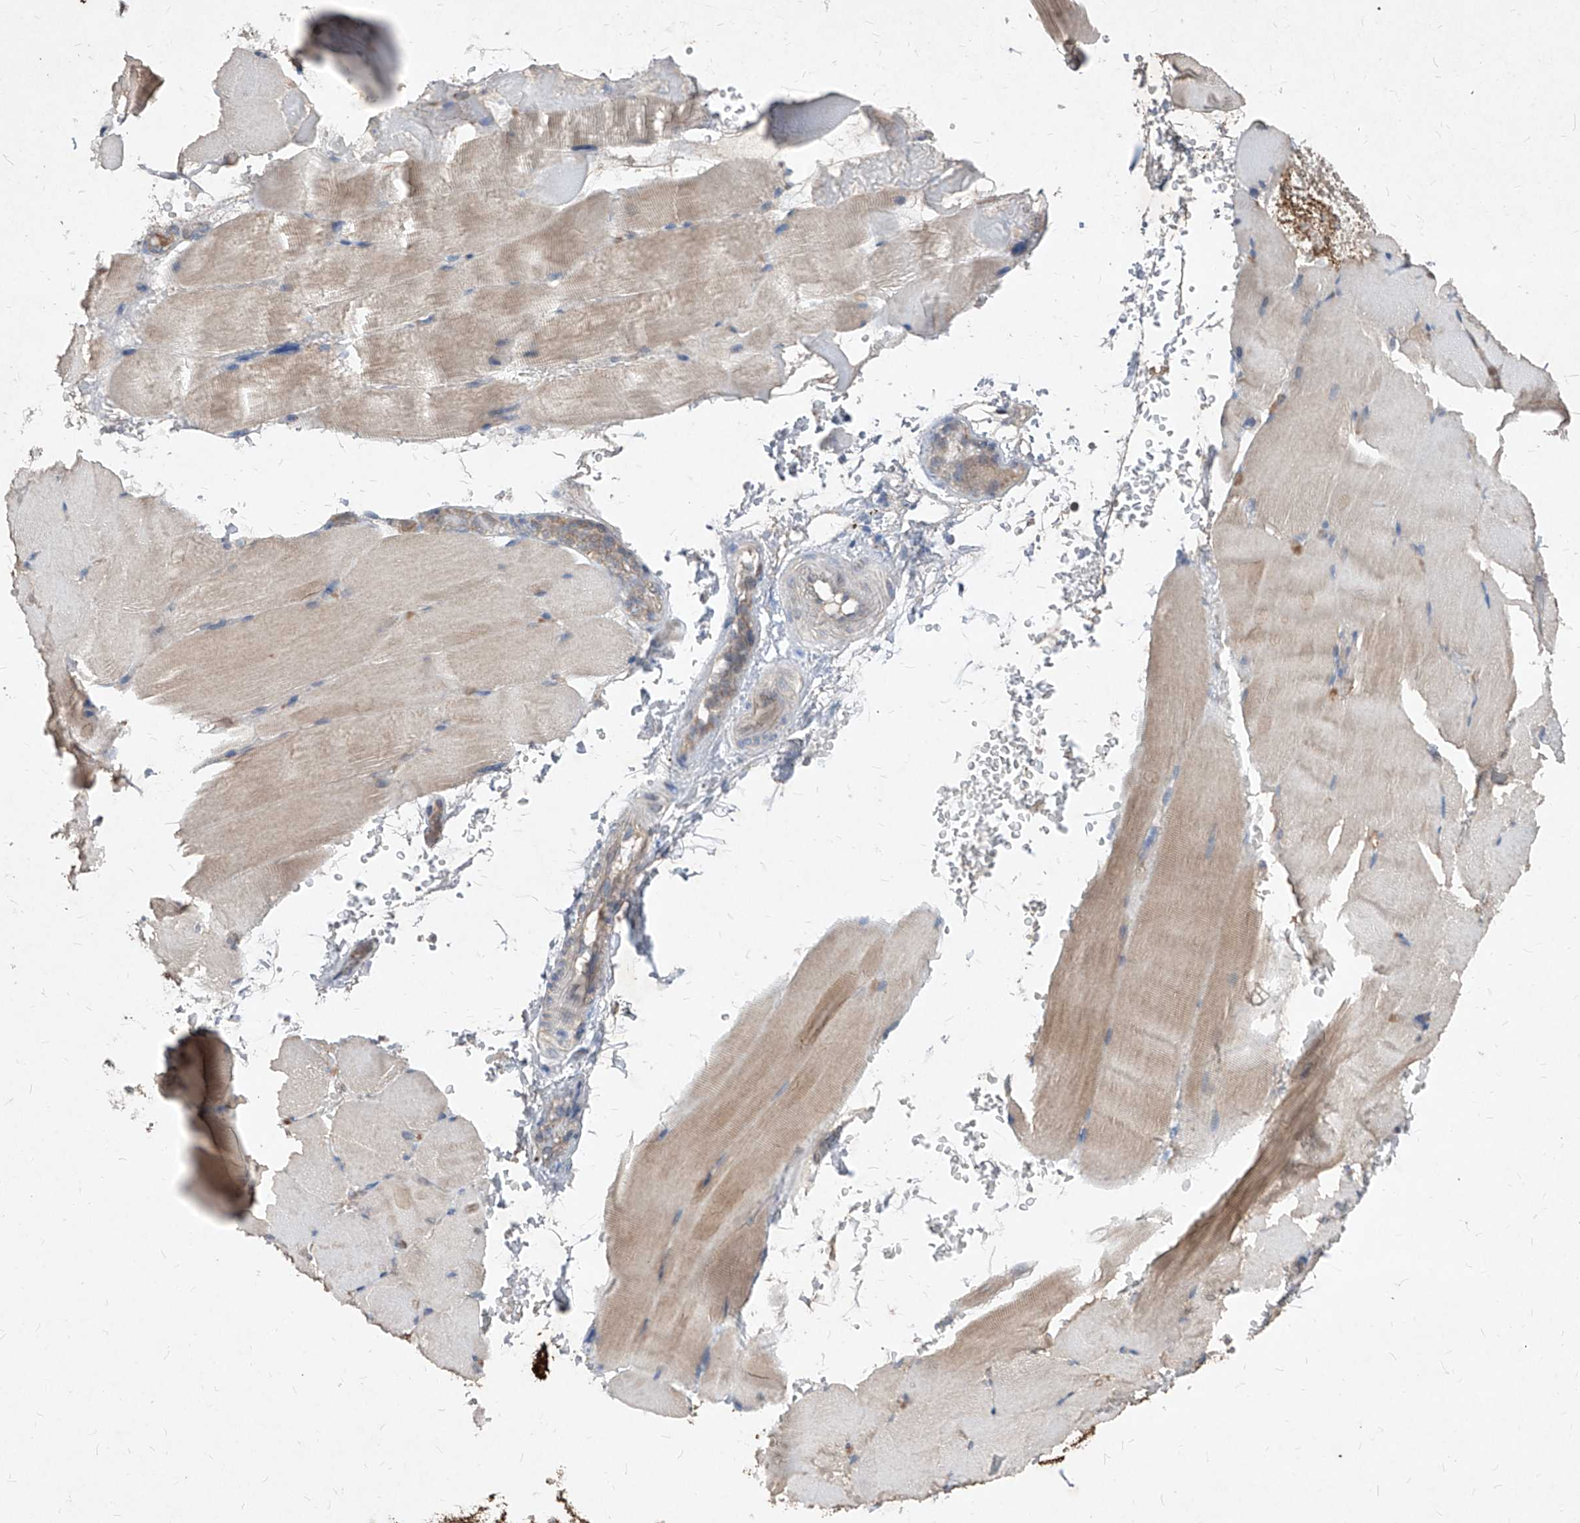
{"staining": {"intensity": "weak", "quantity": "<25%", "location": "cytoplasmic/membranous"}, "tissue": "skeletal muscle", "cell_type": "Myocytes", "image_type": "normal", "snomed": [{"axis": "morphology", "description": "Normal tissue, NOS"}, {"axis": "topography", "description": "Skeletal muscle"}, {"axis": "topography", "description": "Parathyroid gland"}], "caption": "IHC of normal skeletal muscle shows no positivity in myocytes. (Immunohistochemistry (ihc), brightfield microscopy, high magnification).", "gene": "SYNGR1", "patient": {"sex": "female", "age": 37}}